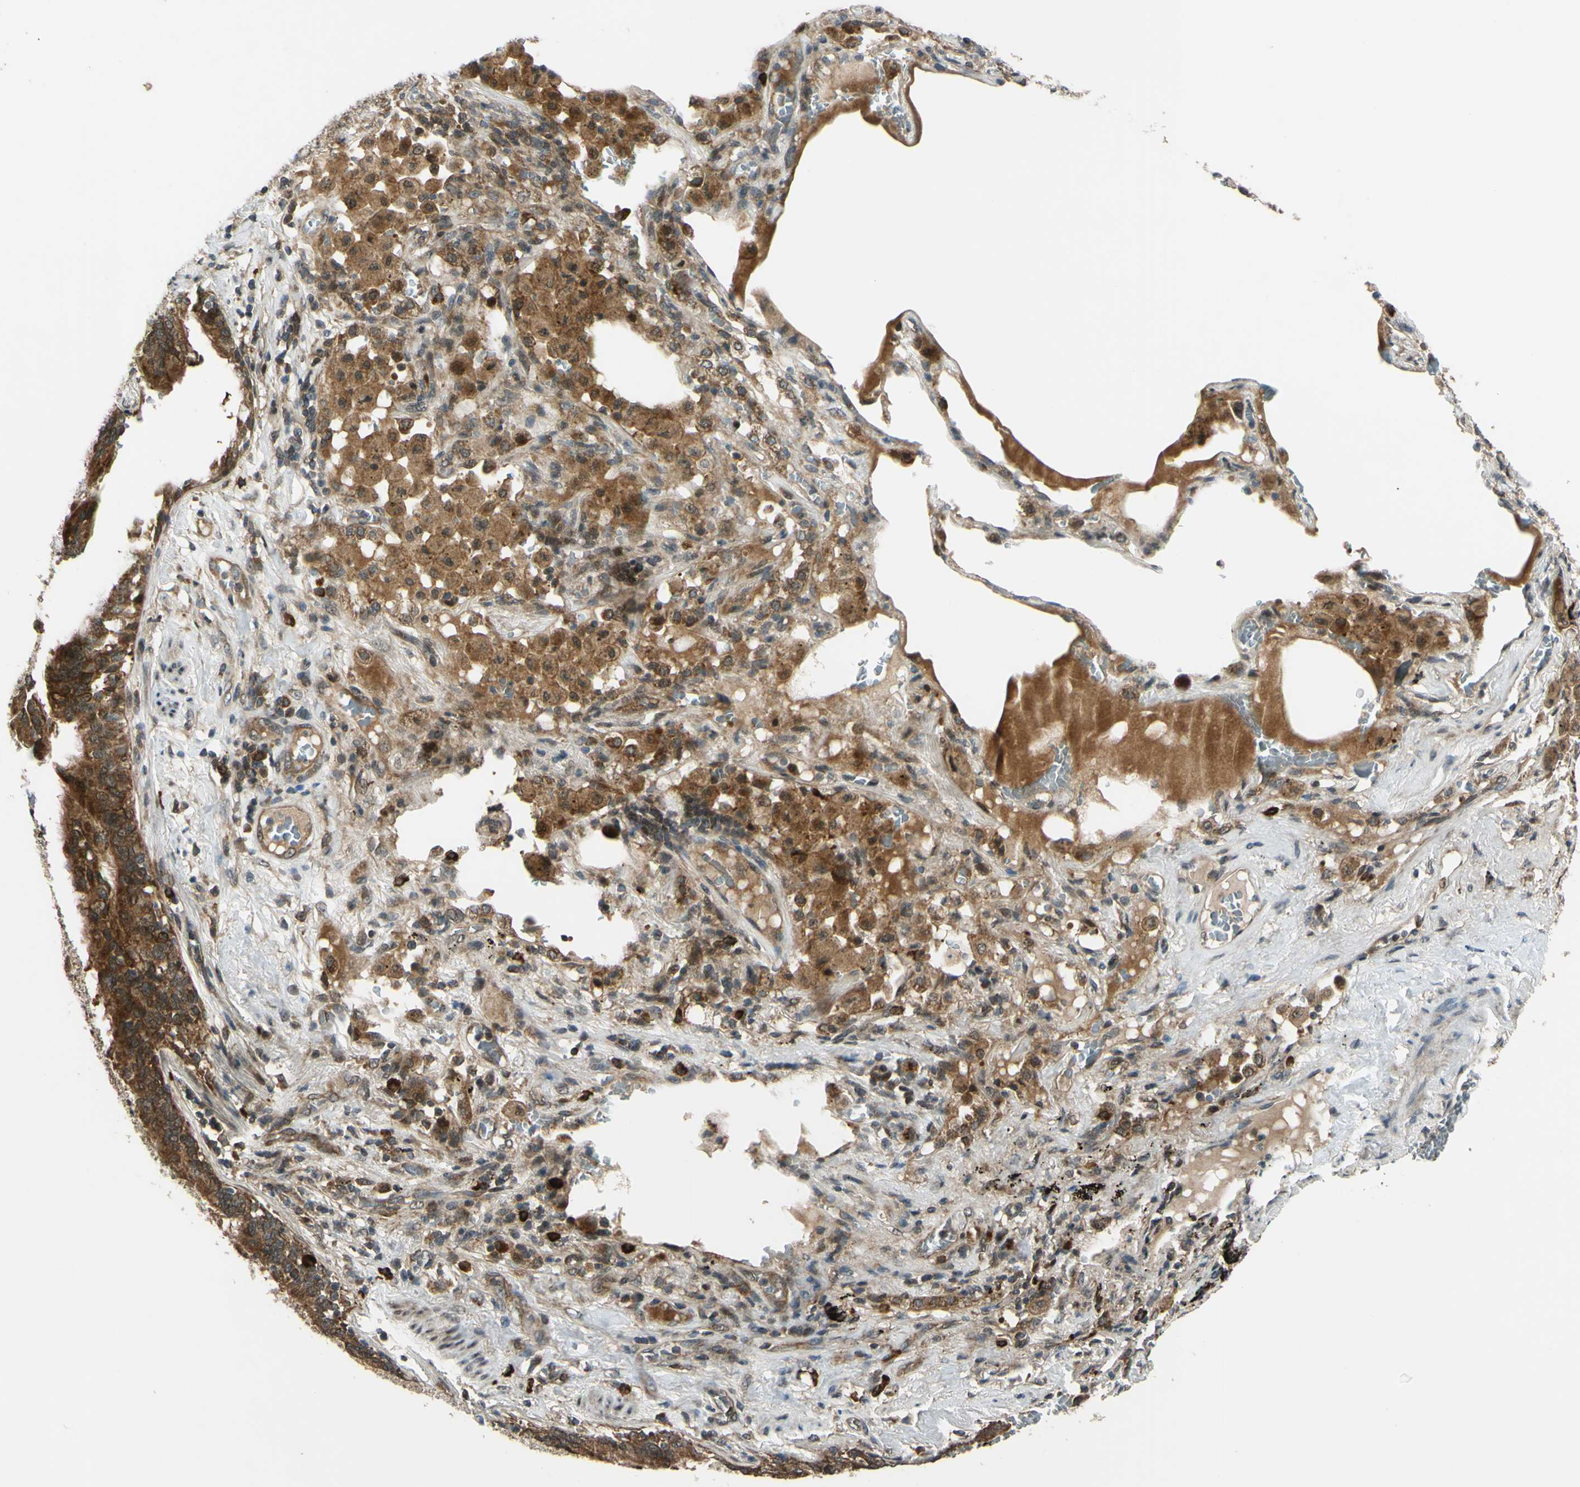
{"staining": {"intensity": "moderate", "quantity": ">75%", "location": "cytoplasmic/membranous"}, "tissue": "lung cancer", "cell_type": "Tumor cells", "image_type": "cancer", "snomed": [{"axis": "morphology", "description": "Squamous cell carcinoma, NOS"}, {"axis": "topography", "description": "Lung"}], "caption": "Tumor cells reveal medium levels of moderate cytoplasmic/membranous positivity in about >75% of cells in squamous cell carcinoma (lung). The protein is stained brown, and the nuclei are stained in blue (DAB IHC with brightfield microscopy, high magnification).", "gene": "ABCC8", "patient": {"sex": "male", "age": 57}}